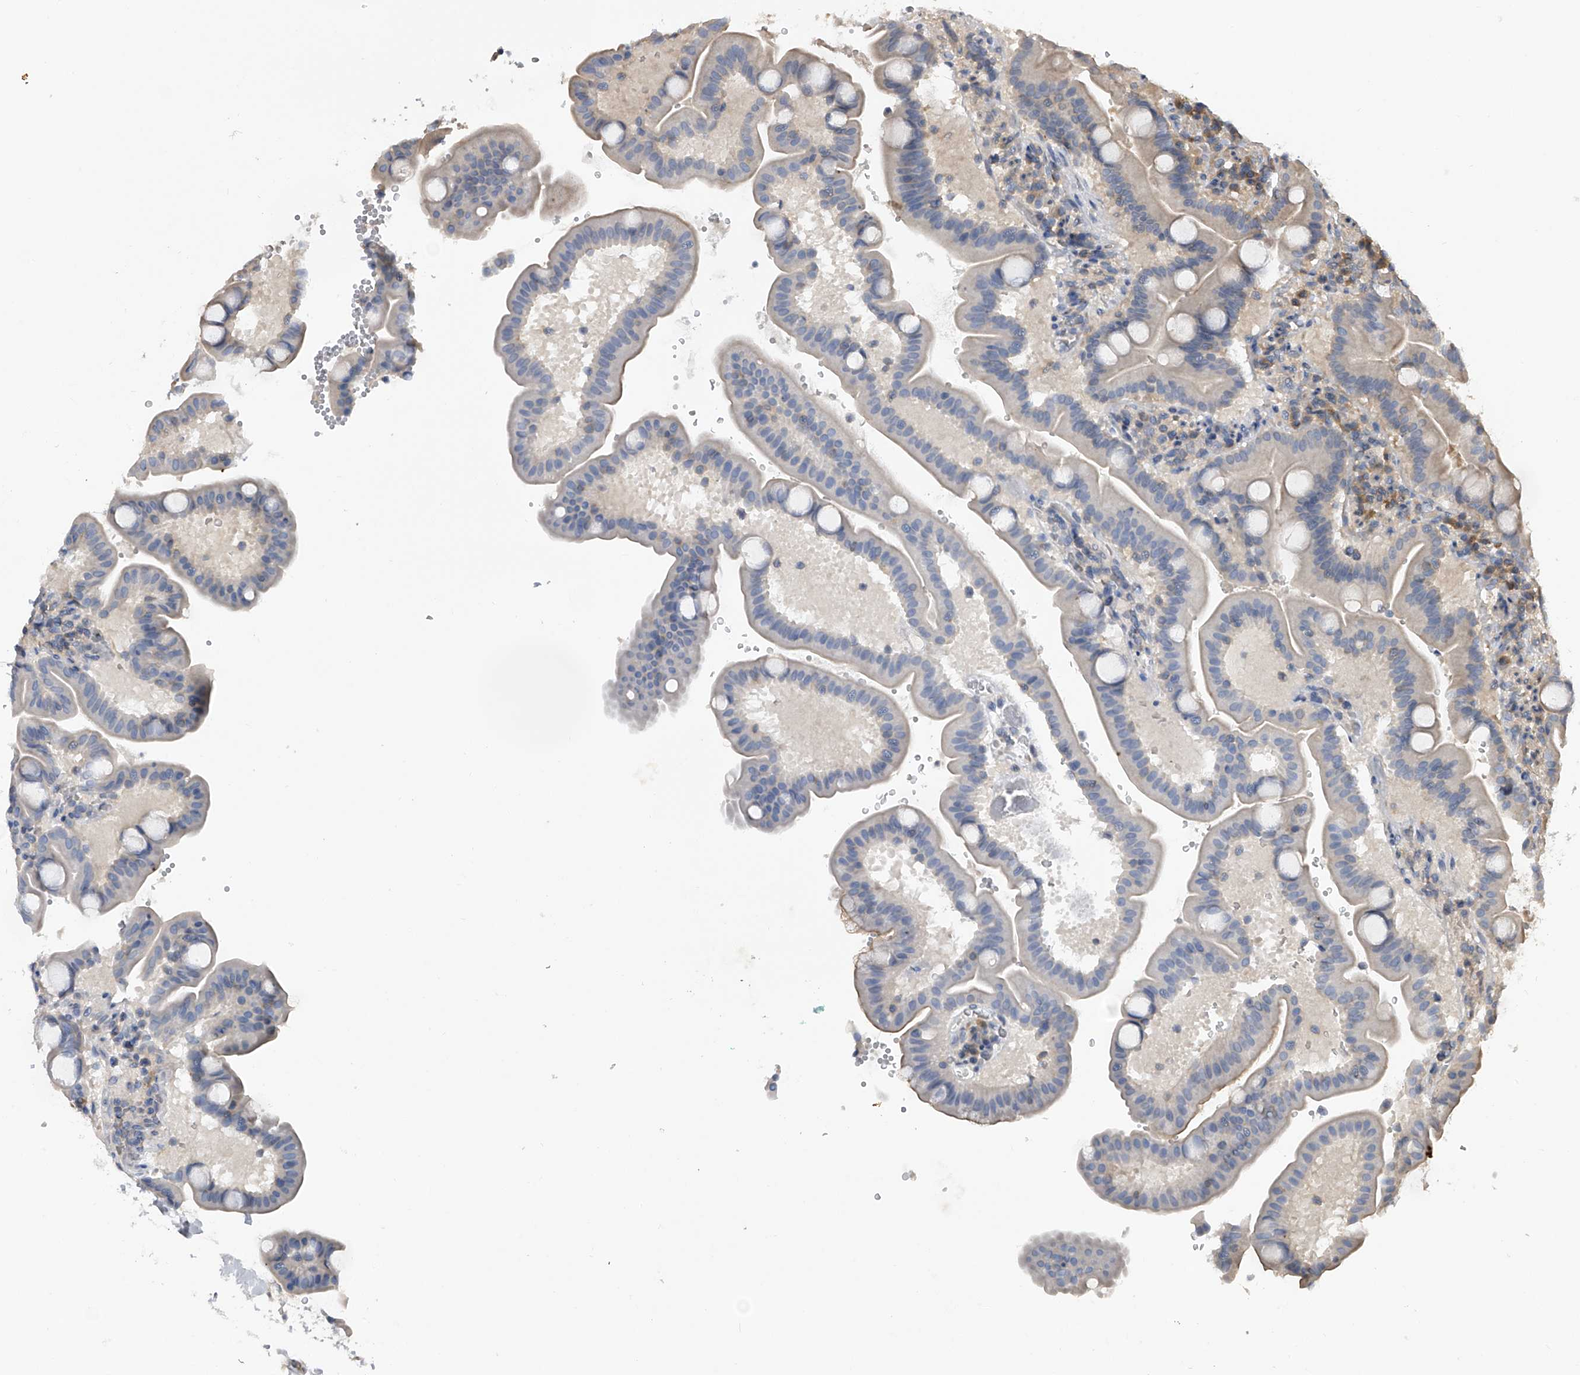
{"staining": {"intensity": "weak", "quantity": "<25%", "location": "cytoplasmic/membranous"}, "tissue": "duodenum", "cell_type": "Glandular cells", "image_type": "normal", "snomed": [{"axis": "morphology", "description": "Normal tissue, NOS"}, {"axis": "topography", "description": "Duodenum"}], "caption": "DAB immunohistochemical staining of unremarkable human duodenum displays no significant positivity in glandular cells. Nuclei are stained in blue.", "gene": "CFAP298", "patient": {"sex": "male", "age": 54}}